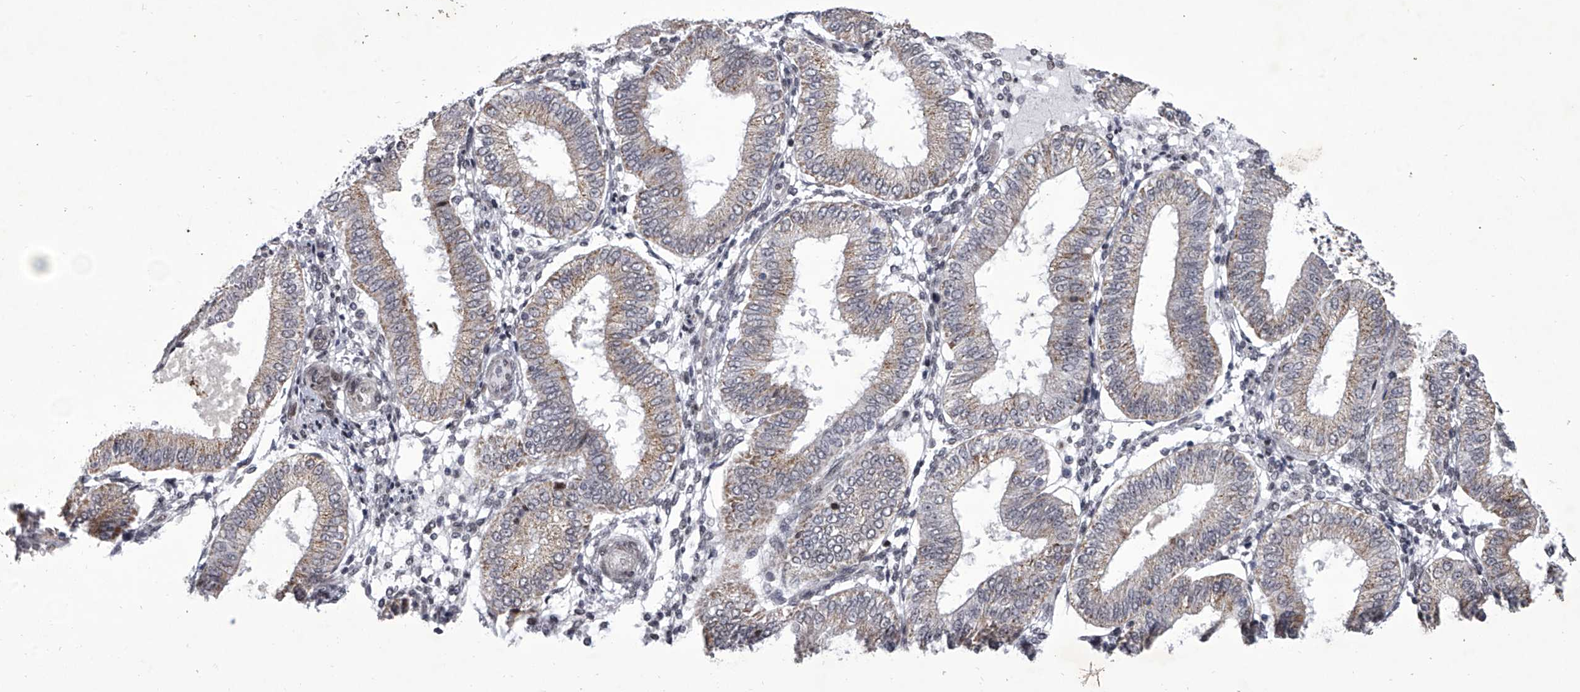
{"staining": {"intensity": "weak", "quantity": "<25%", "location": "nuclear"}, "tissue": "endometrium", "cell_type": "Cells in endometrial stroma", "image_type": "normal", "snomed": [{"axis": "morphology", "description": "Normal tissue, NOS"}, {"axis": "topography", "description": "Endometrium"}], "caption": "A high-resolution image shows immunohistochemistry staining of unremarkable endometrium, which exhibits no significant staining in cells in endometrial stroma.", "gene": "MLLT1", "patient": {"sex": "female", "age": 39}}